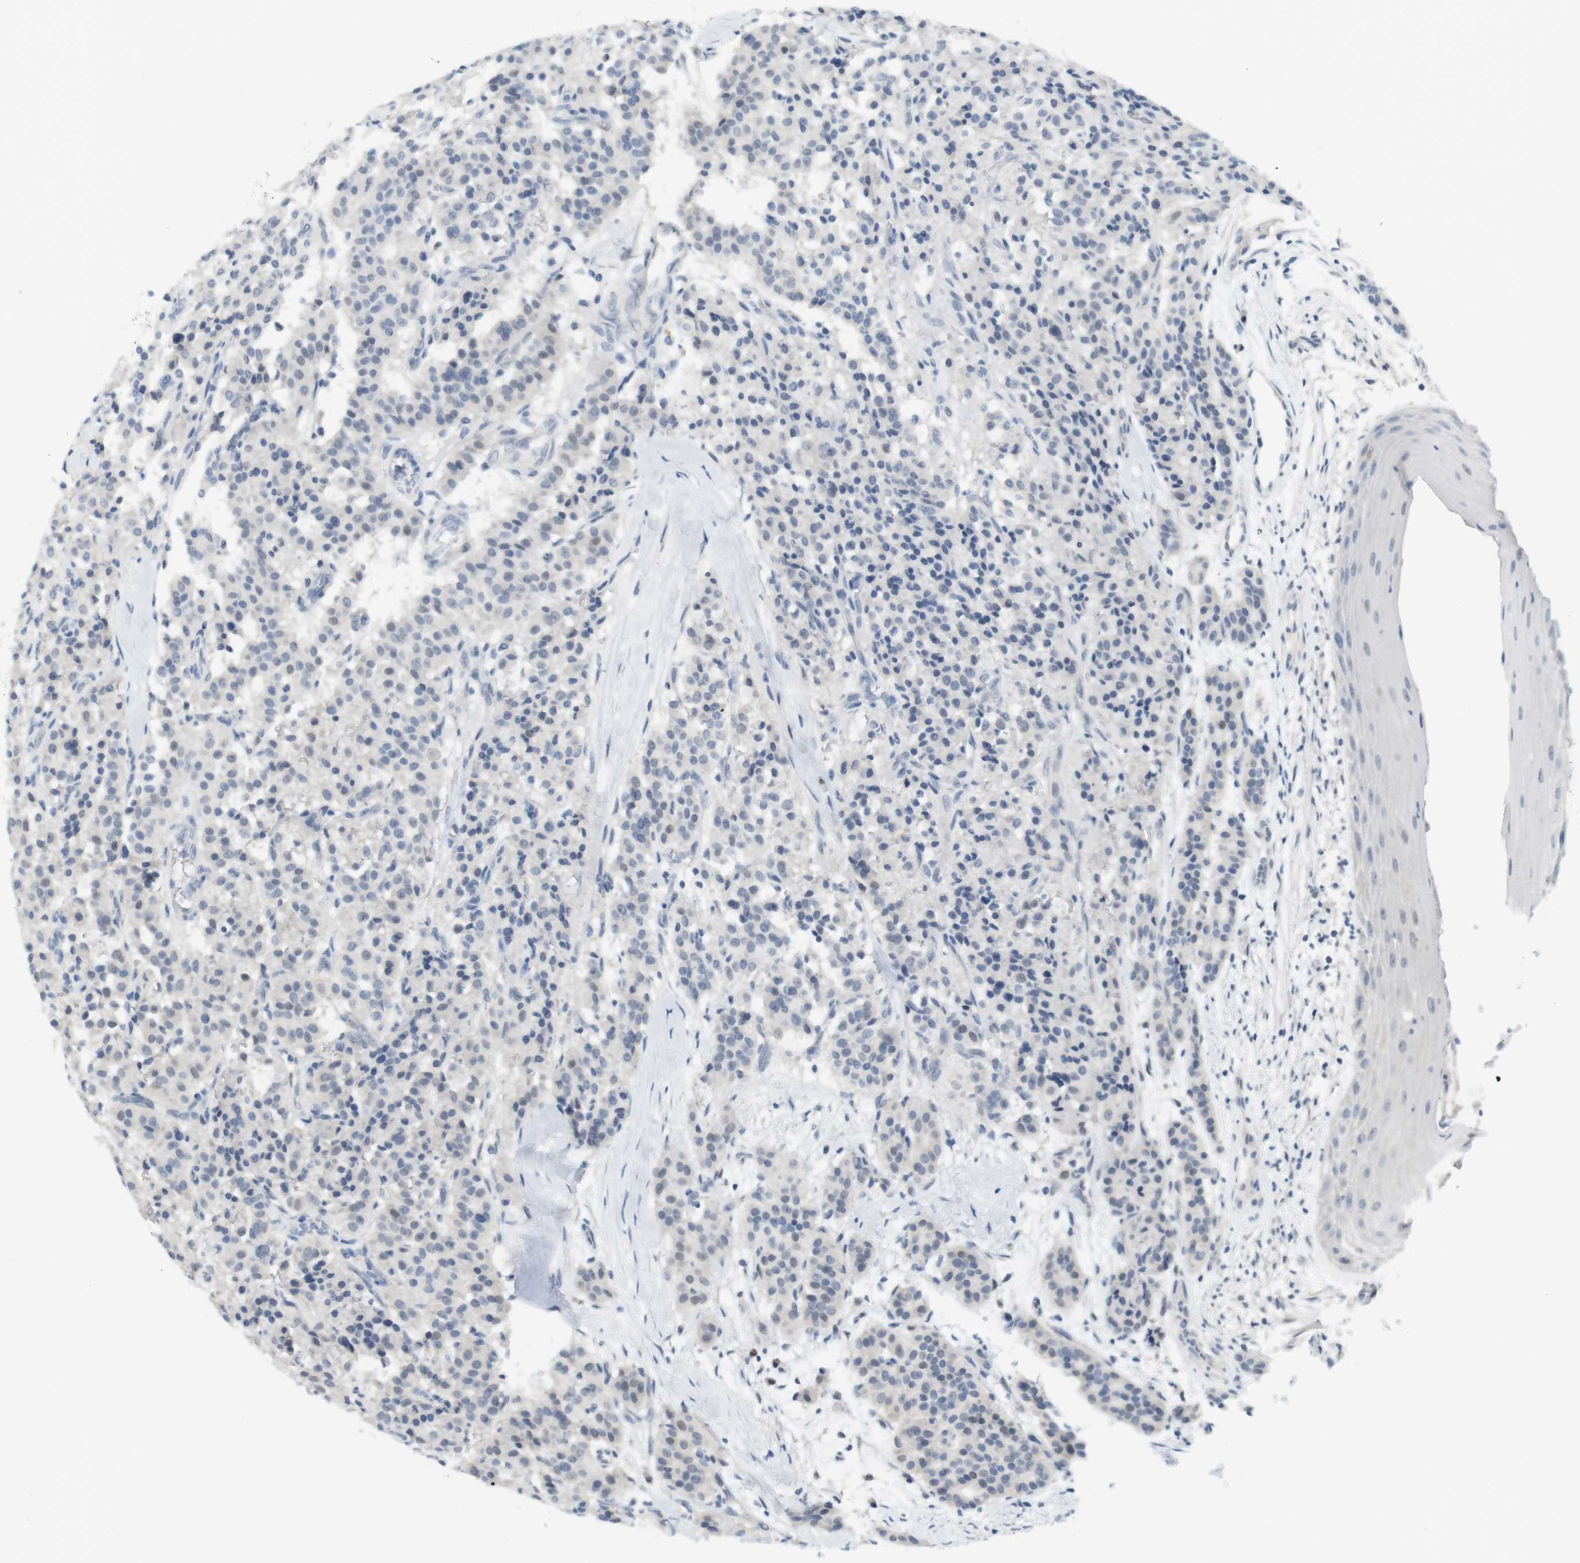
{"staining": {"intensity": "weak", "quantity": "<25%", "location": "nuclear"}, "tissue": "carcinoid", "cell_type": "Tumor cells", "image_type": "cancer", "snomed": [{"axis": "morphology", "description": "Carcinoid, malignant, NOS"}, {"axis": "topography", "description": "Lung"}], "caption": "IHC of carcinoid (malignant) shows no positivity in tumor cells. (Brightfield microscopy of DAB immunohistochemistry at high magnification).", "gene": "CREB3L2", "patient": {"sex": "male", "age": 30}}